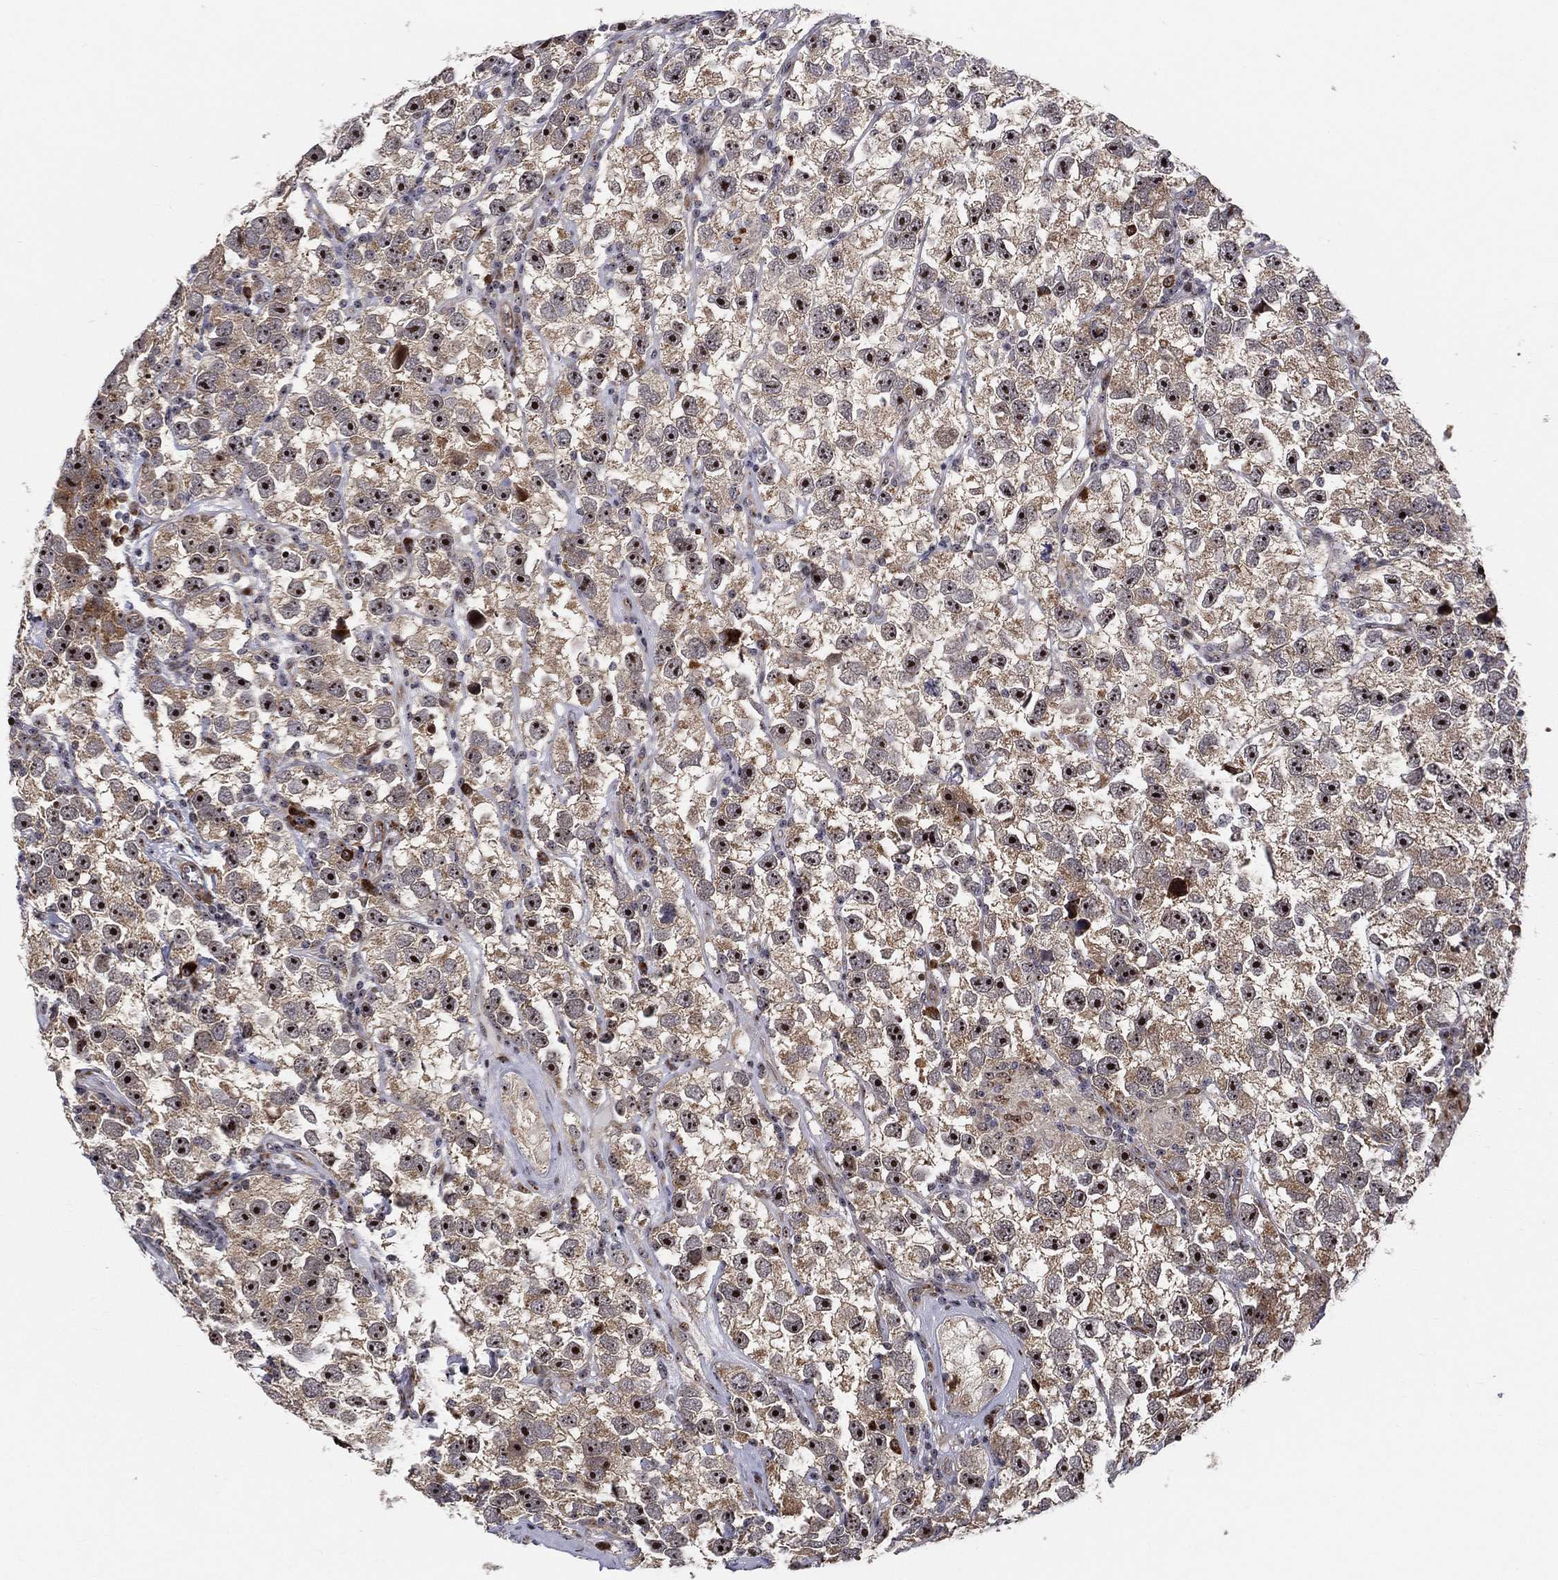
{"staining": {"intensity": "strong", "quantity": "<25%", "location": "nuclear"}, "tissue": "testis cancer", "cell_type": "Tumor cells", "image_type": "cancer", "snomed": [{"axis": "morphology", "description": "Seminoma, NOS"}, {"axis": "topography", "description": "Testis"}], "caption": "A photomicrograph of human testis cancer (seminoma) stained for a protein shows strong nuclear brown staining in tumor cells. Using DAB (3,3'-diaminobenzidine) (brown) and hematoxylin (blue) stains, captured at high magnification using brightfield microscopy.", "gene": "VHL", "patient": {"sex": "male", "age": 26}}